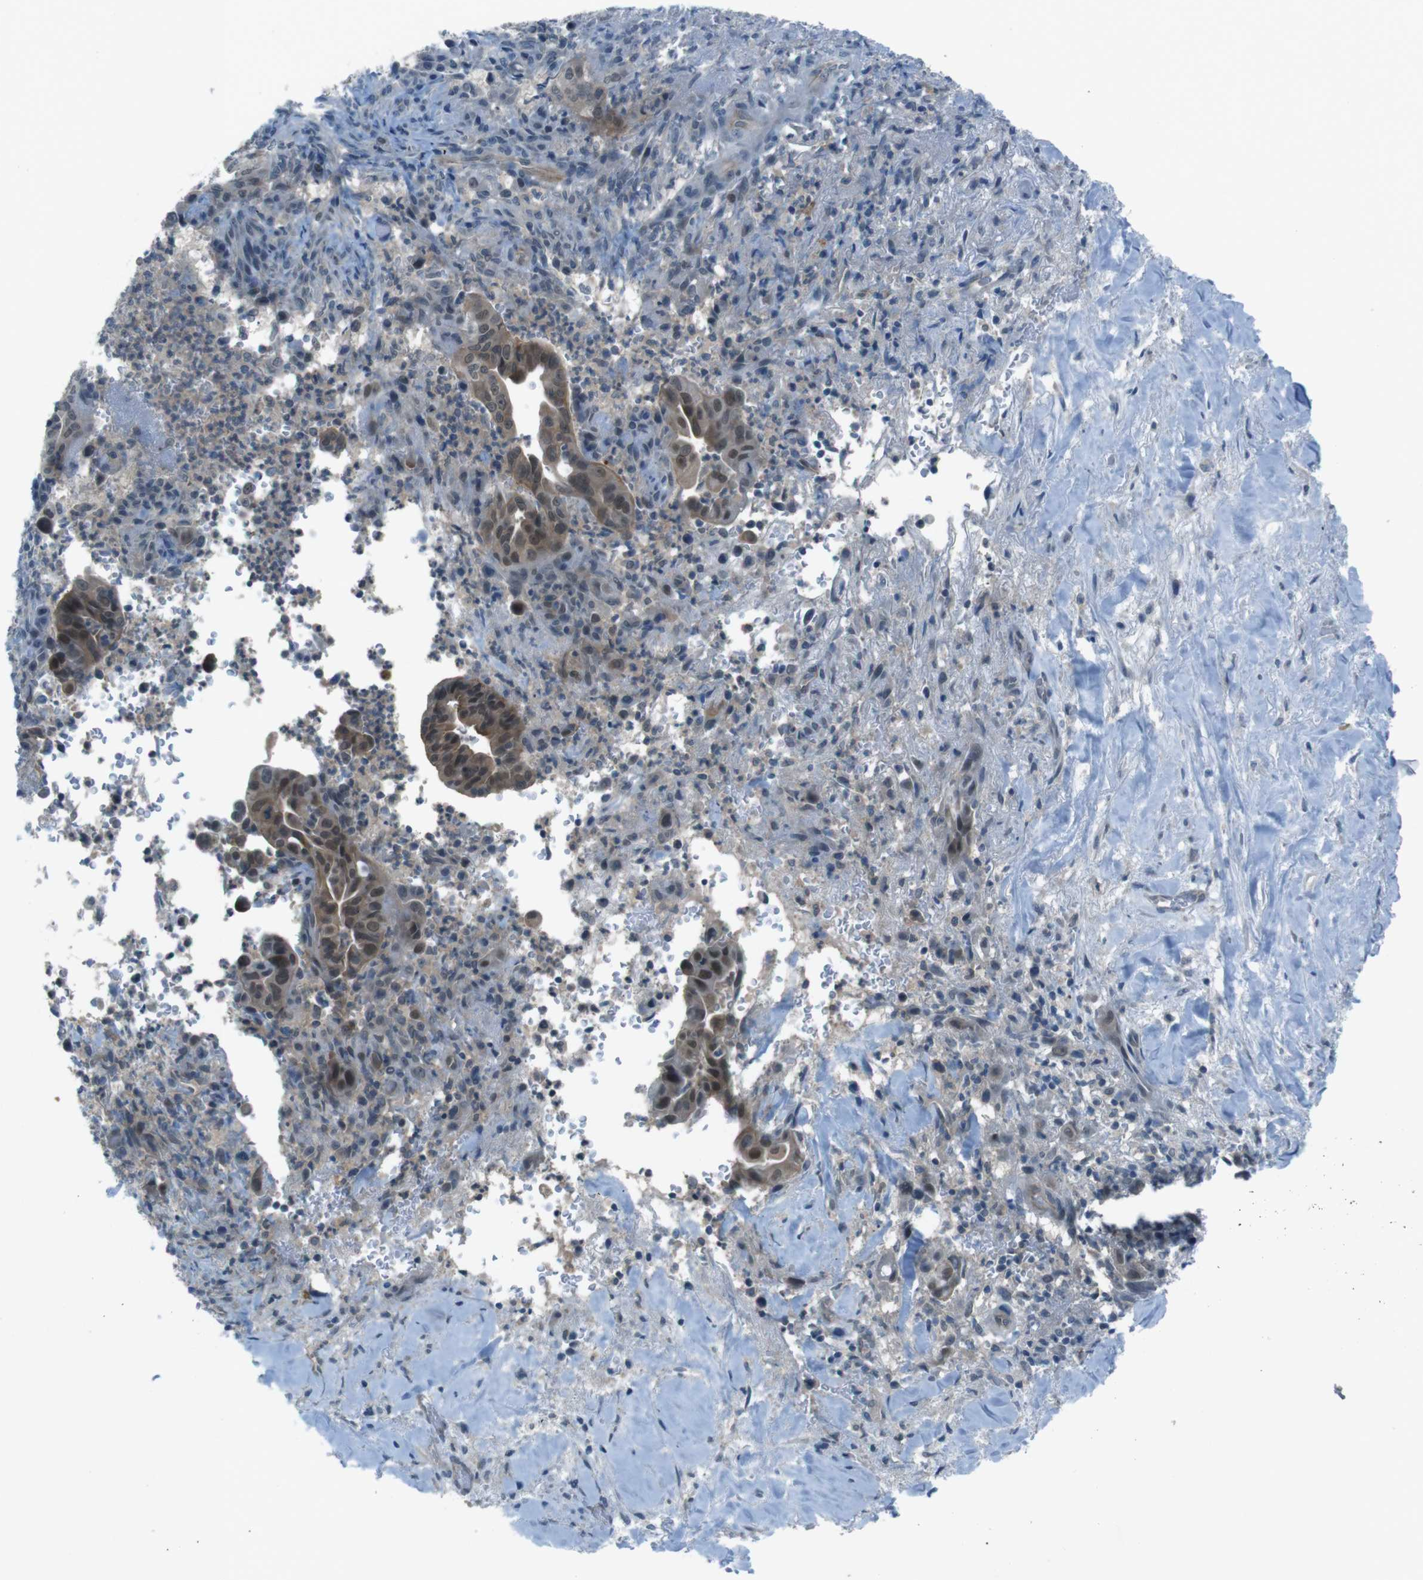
{"staining": {"intensity": "moderate", "quantity": ">75%", "location": "cytoplasmic/membranous,nuclear"}, "tissue": "liver cancer", "cell_type": "Tumor cells", "image_type": "cancer", "snomed": [{"axis": "morphology", "description": "Cholangiocarcinoma"}, {"axis": "topography", "description": "Liver"}], "caption": "The immunohistochemical stain labels moderate cytoplasmic/membranous and nuclear positivity in tumor cells of liver cholangiocarcinoma tissue.", "gene": "ZDHHC20", "patient": {"sex": "female", "age": 67}}